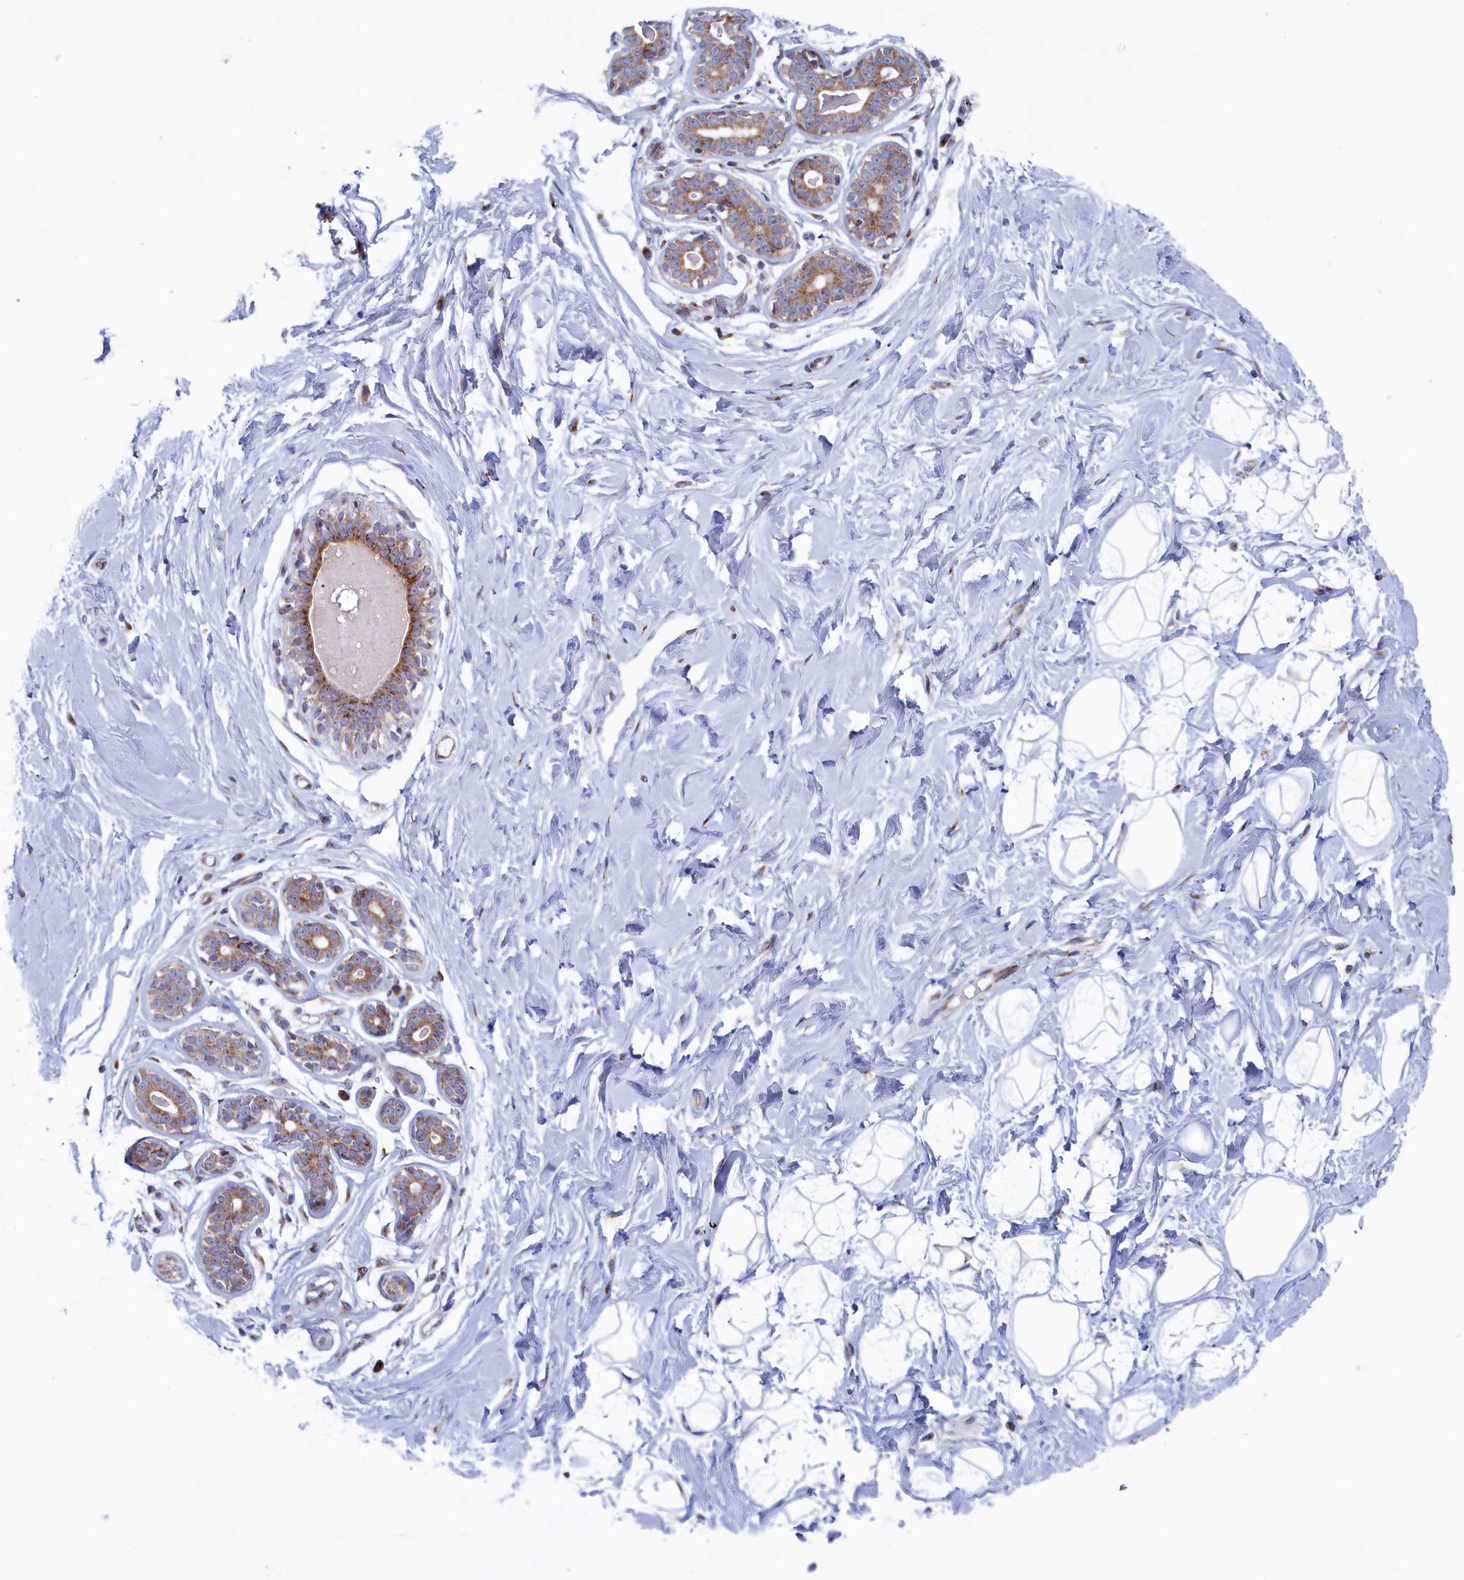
{"staining": {"intensity": "negative", "quantity": "none", "location": "none"}, "tissue": "breast", "cell_type": "Adipocytes", "image_type": "normal", "snomed": [{"axis": "morphology", "description": "Normal tissue, NOS"}, {"axis": "morphology", "description": "Adenoma, NOS"}, {"axis": "topography", "description": "Breast"}], "caption": "The immunohistochemistry micrograph has no significant staining in adipocytes of breast. (DAB immunohistochemistry (IHC) visualized using brightfield microscopy, high magnification).", "gene": "MTFMT", "patient": {"sex": "female", "age": 23}}